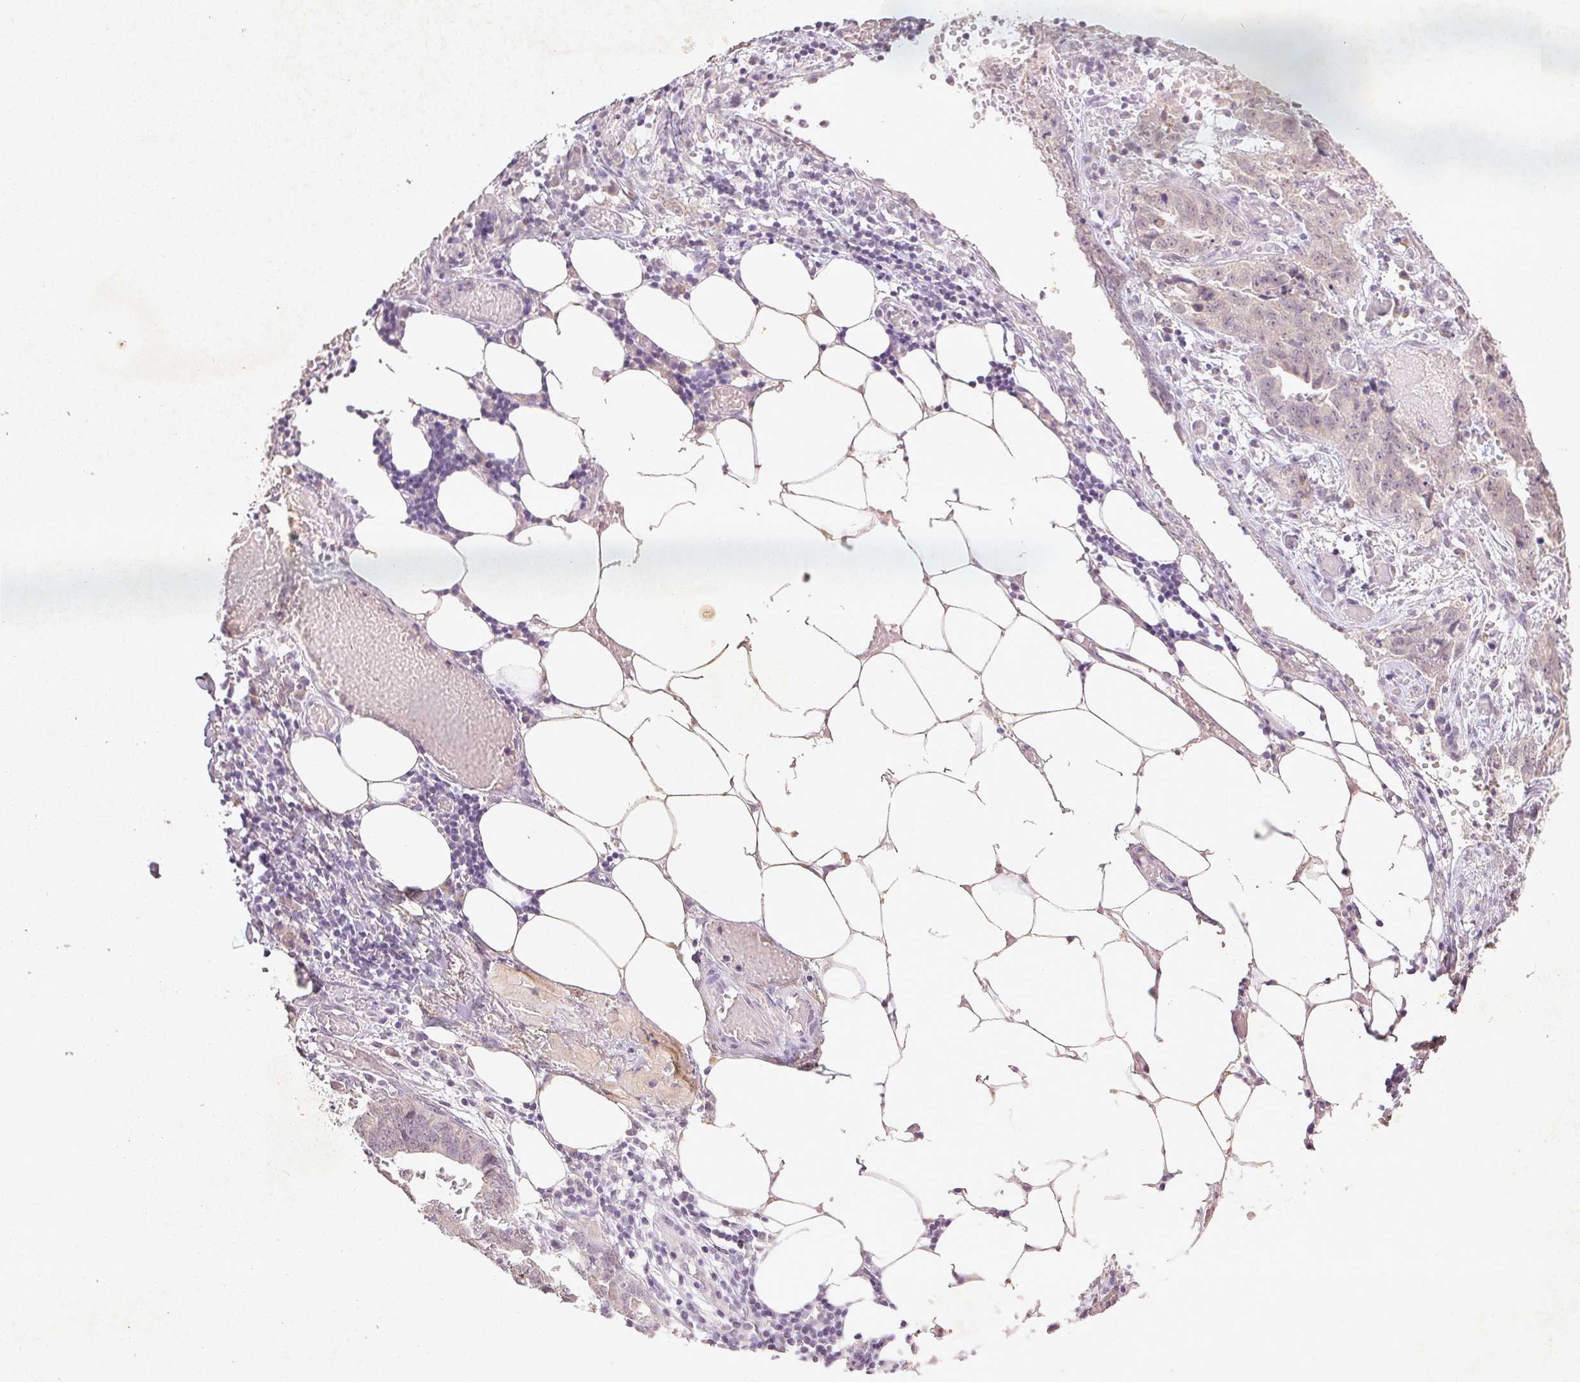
{"staining": {"intensity": "weak", "quantity": "<25%", "location": "nuclear"}, "tissue": "ovarian cancer", "cell_type": "Tumor cells", "image_type": "cancer", "snomed": [{"axis": "morphology", "description": "Cystadenocarcinoma, serous, NOS"}, {"axis": "topography", "description": "Ovary"}], "caption": "Immunohistochemical staining of human ovarian cancer (serous cystadenocarcinoma) shows no significant expression in tumor cells. (Brightfield microscopy of DAB (3,3'-diaminobenzidine) IHC at high magnification).", "gene": "FAM168B", "patient": {"sex": "female", "age": 75}}